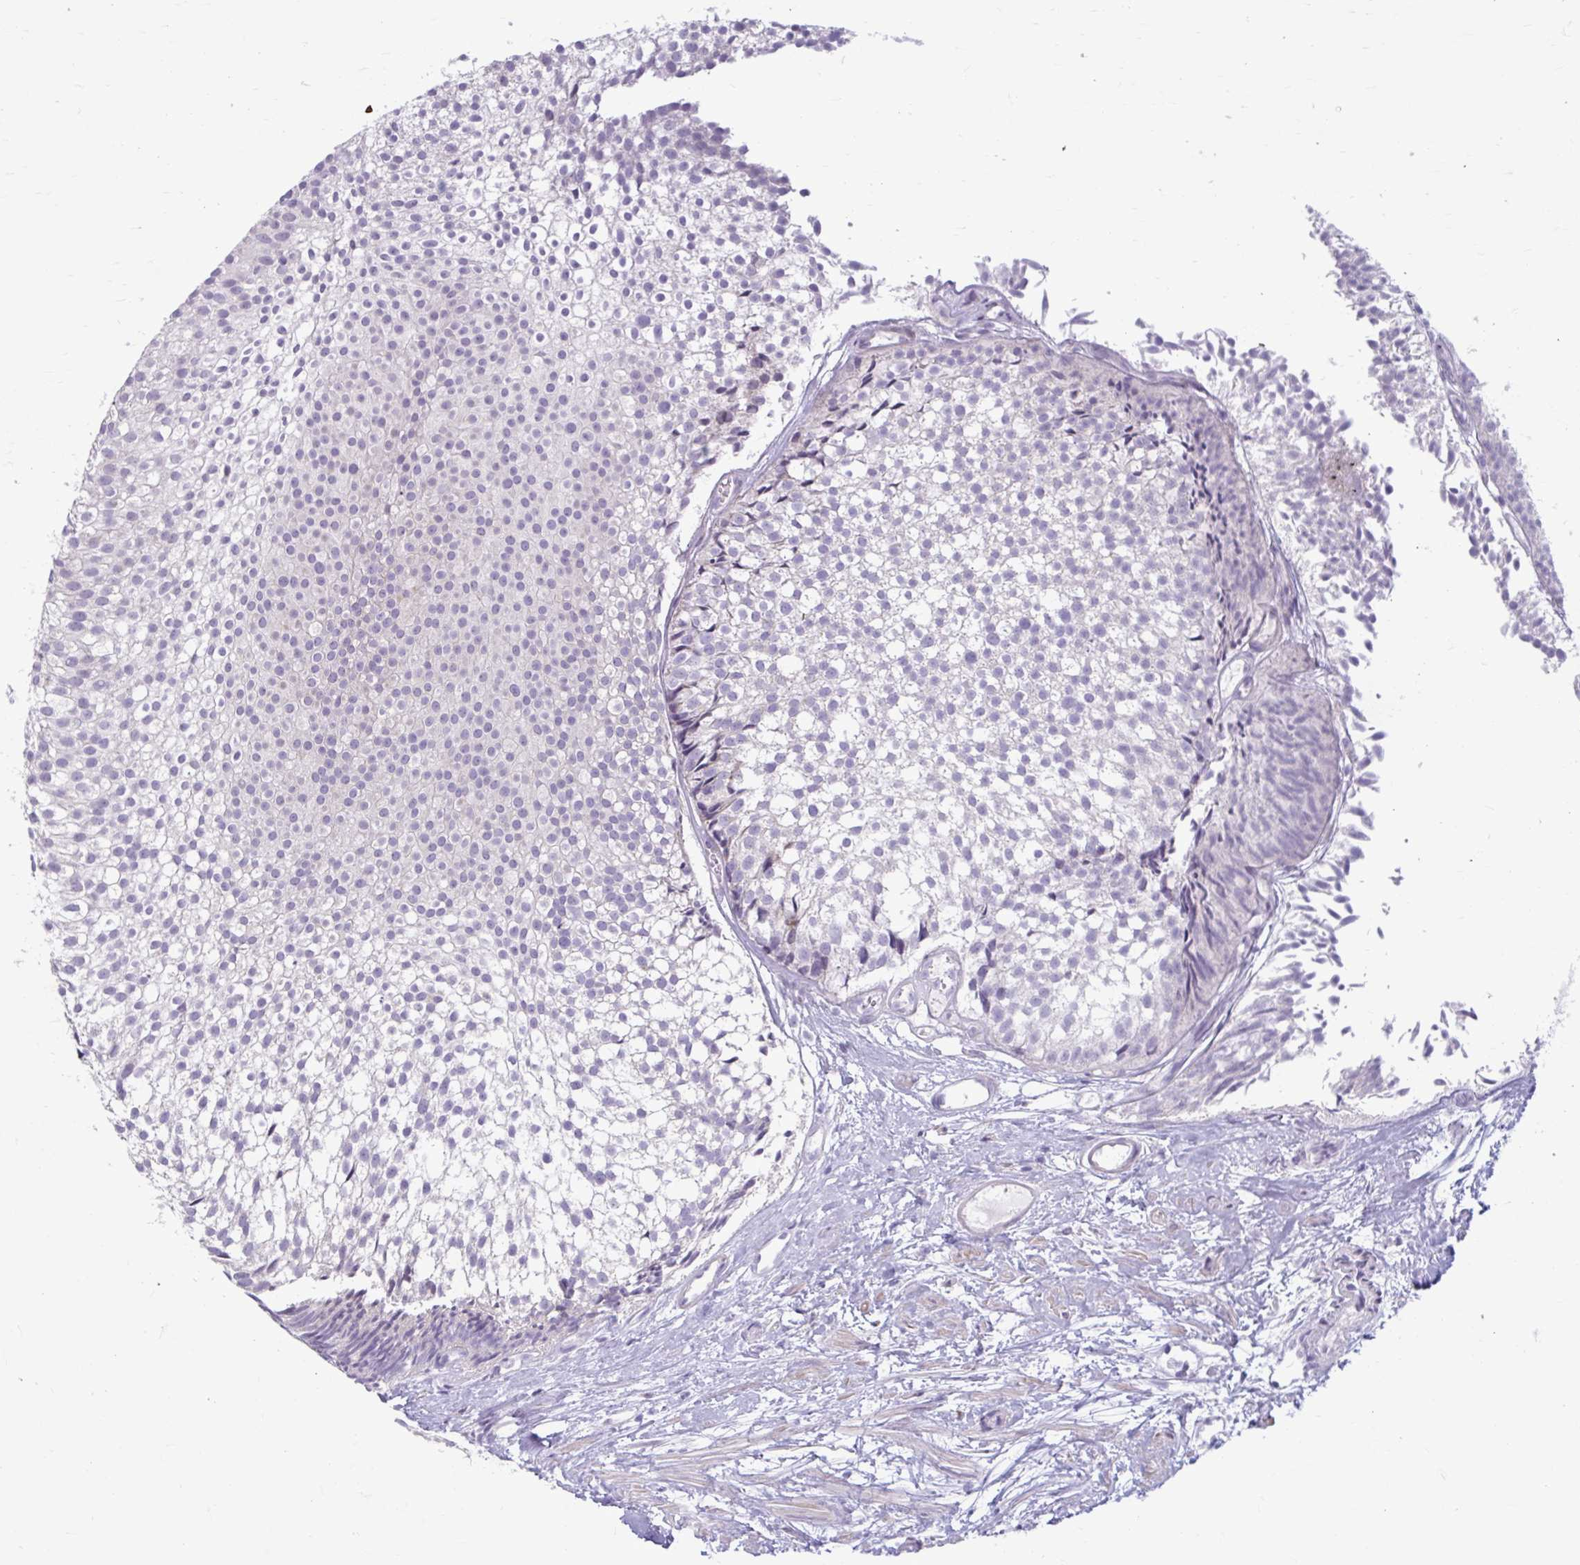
{"staining": {"intensity": "negative", "quantity": "none", "location": "none"}, "tissue": "urothelial cancer", "cell_type": "Tumor cells", "image_type": "cancer", "snomed": [{"axis": "morphology", "description": "Urothelial carcinoma, Low grade"}, {"axis": "topography", "description": "Urinary bladder"}], "caption": "A micrograph of human low-grade urothelial carcinoma is negative for staining in tumor cells.", "gene": "MSMO1", "patient": {"sex": "male", "age": 91}}